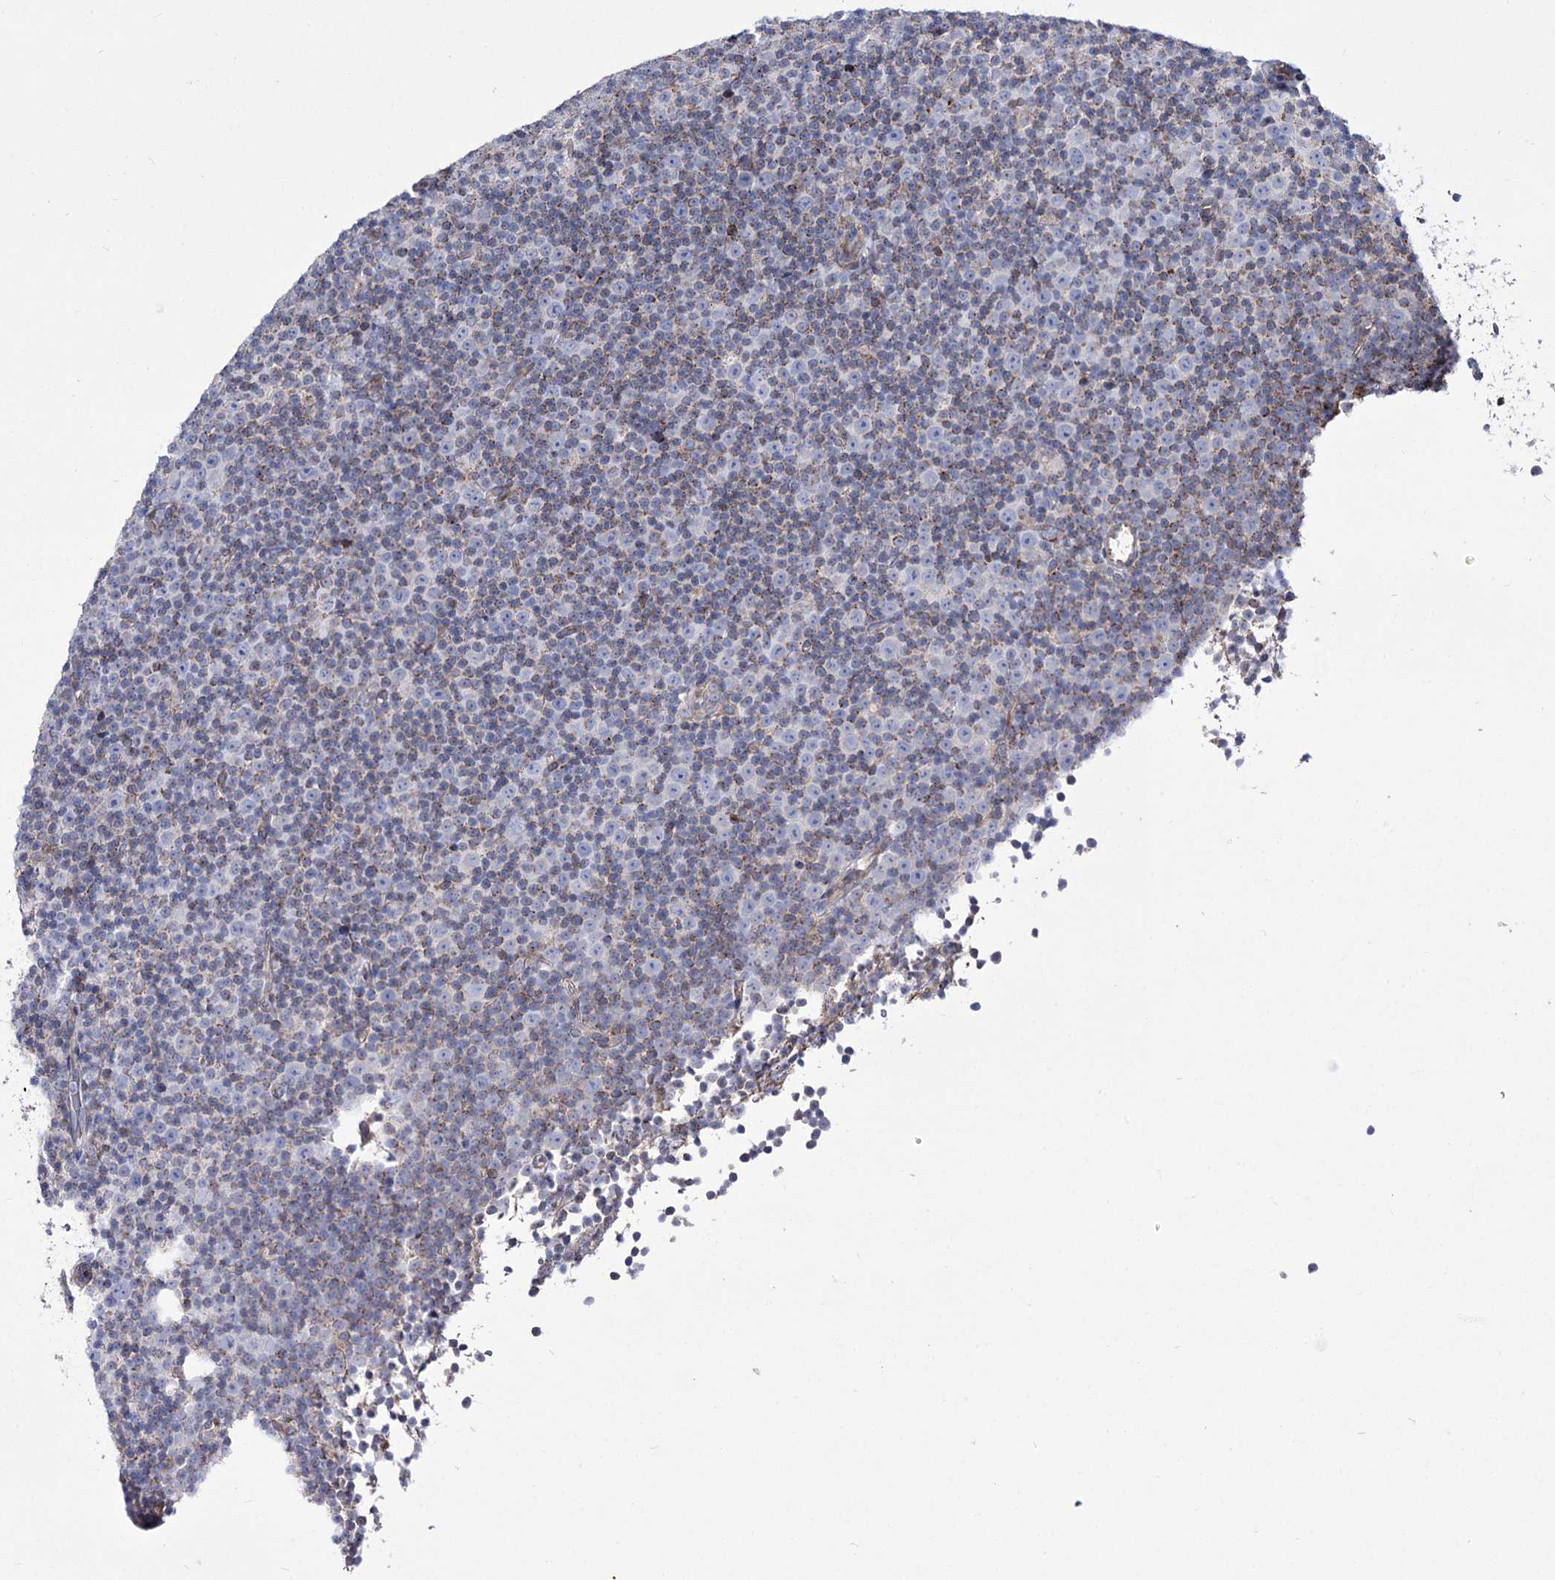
{"staining": {"intensity": "negative", "quantity": "none", "location": "none"}, "tissue": "lymphoma", "cell_type": "Tumor cells", "image_type": "cancer", "snomed": [{"axis": "morphology", "description": "Malignant lymphoma, non-Hodgkin's type, Low grade"}, {"axis": "topography", "description": "Lymph node"}], "caption": "An immunohistochemistry (IHC) histopathology image of lymphoma is shown. There is no staining in tumor cells of lymphoma.", "gene": "OSBPL5", "patient": {"sex": "female", "age": 67}}